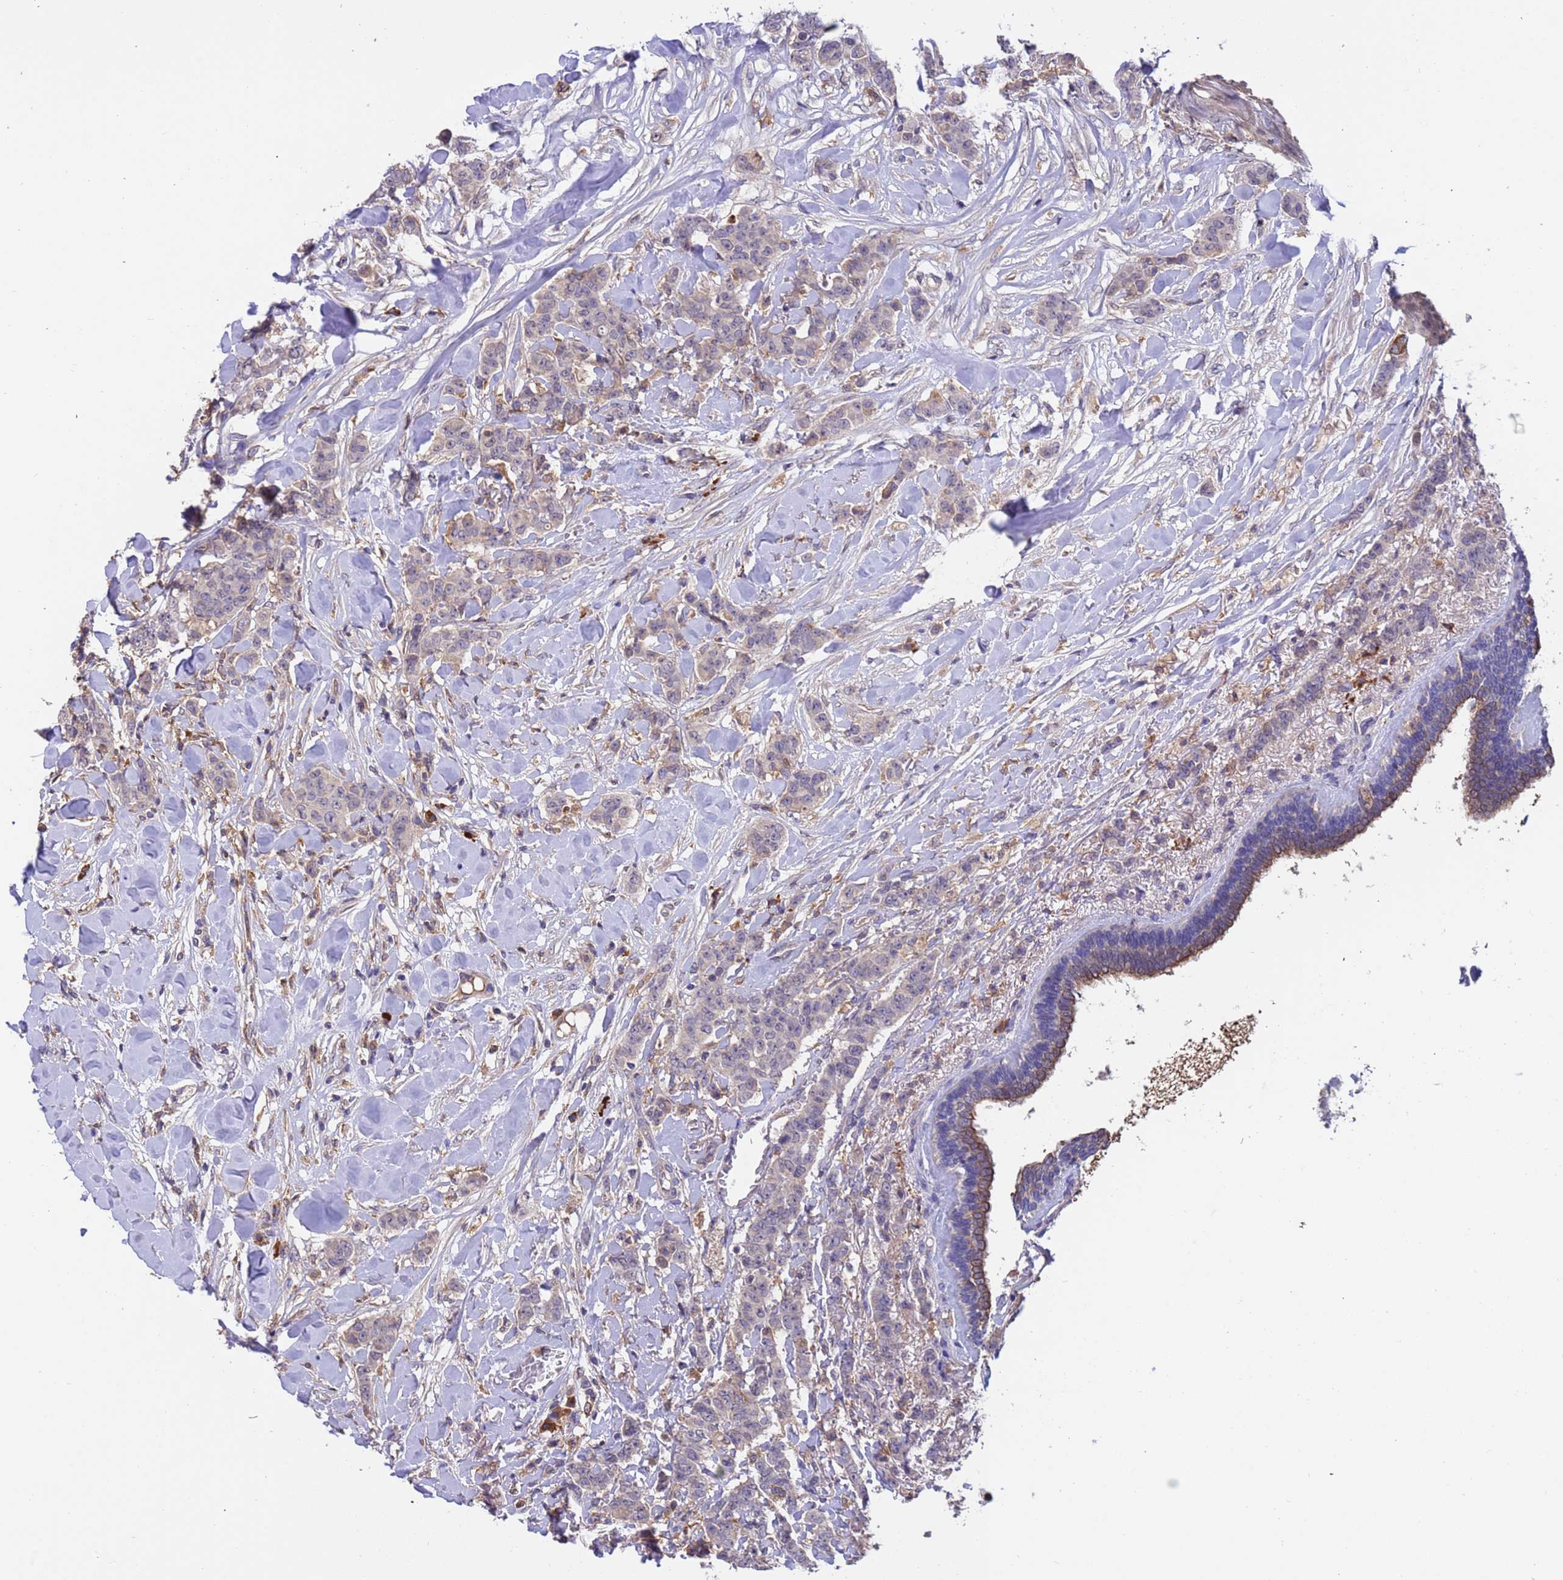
{"staining": {"intensity": "negative", "quantity": "none", "location": "none"}, "tissue": "breast cancer", "cell_type": "Tumor cells", "image_type": "cancer", "snomed": [{"axis": "morphology", "description": "Duct carcinoma"}, {"axis": "topography", "description": "Breast"}], "caption": "There is no significant positivity in tumor cells of intraductal carcinoma (breast). (Stains: DAB (3,3'-diaminobenzidine) IHC with hematoxylin counter stain, Microscopy: brightfield microscopy at high magnification).", "gene": "AMPD3", "patient": {"sex": "female", "age": 40}}